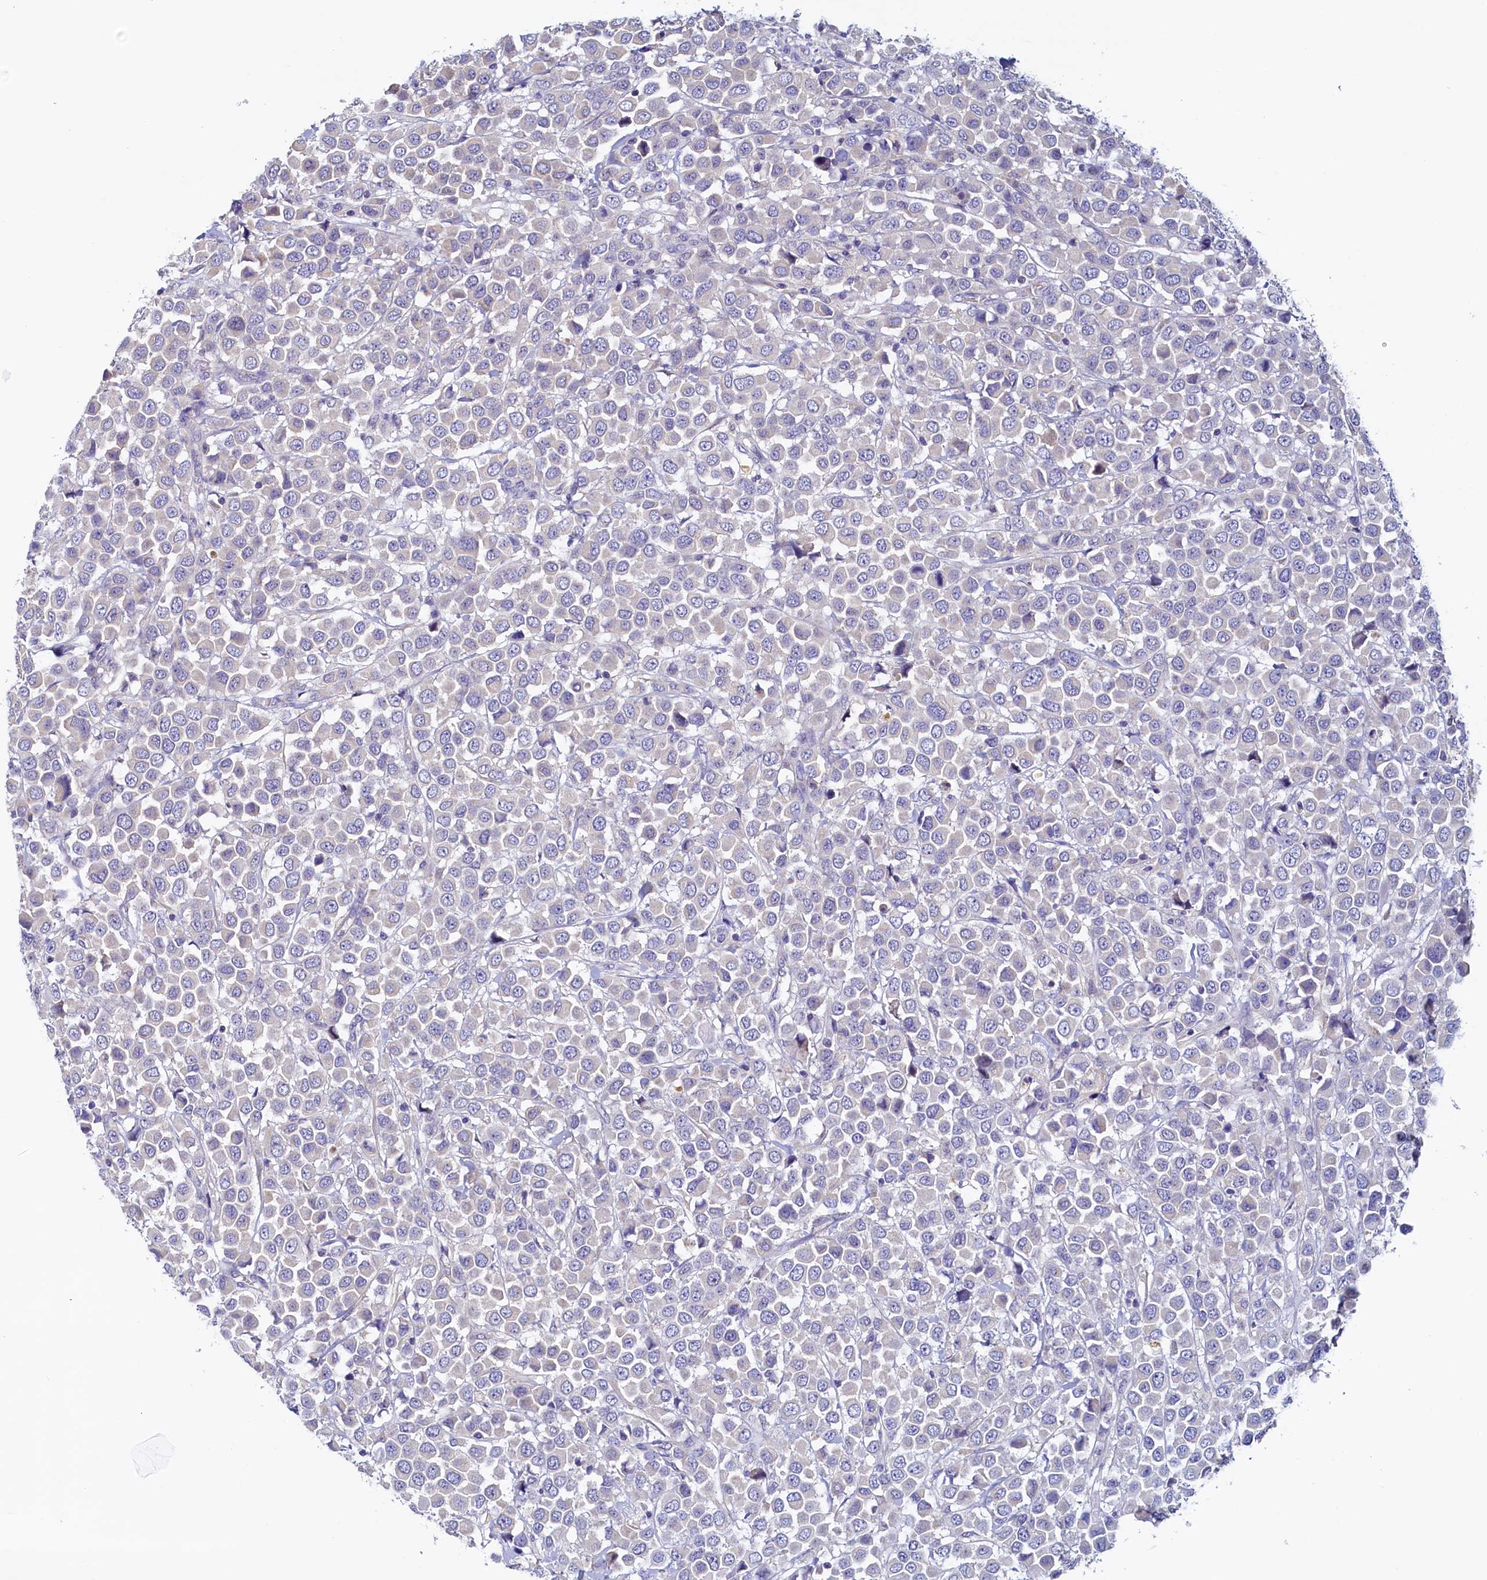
{"staining": {"intensity": "negative", "quantity": "none", "location": "none"}, "tissue": "breast cancer", "cell_type": "Tumor cells", "image_type": "cancer", "snomed": [{"axis": "morphology", "description": "Duct carcinoma"}, {"axis": "topography", "description": "Breast"}], "caption": "An image of invasive ductal carcinoma (breast) stained for a protein demonstrates no brown staining in tumor cells. Nuclei are stained in blue.", "gene": "DTD1", "patient": {"sex": "female", "age": 61}}